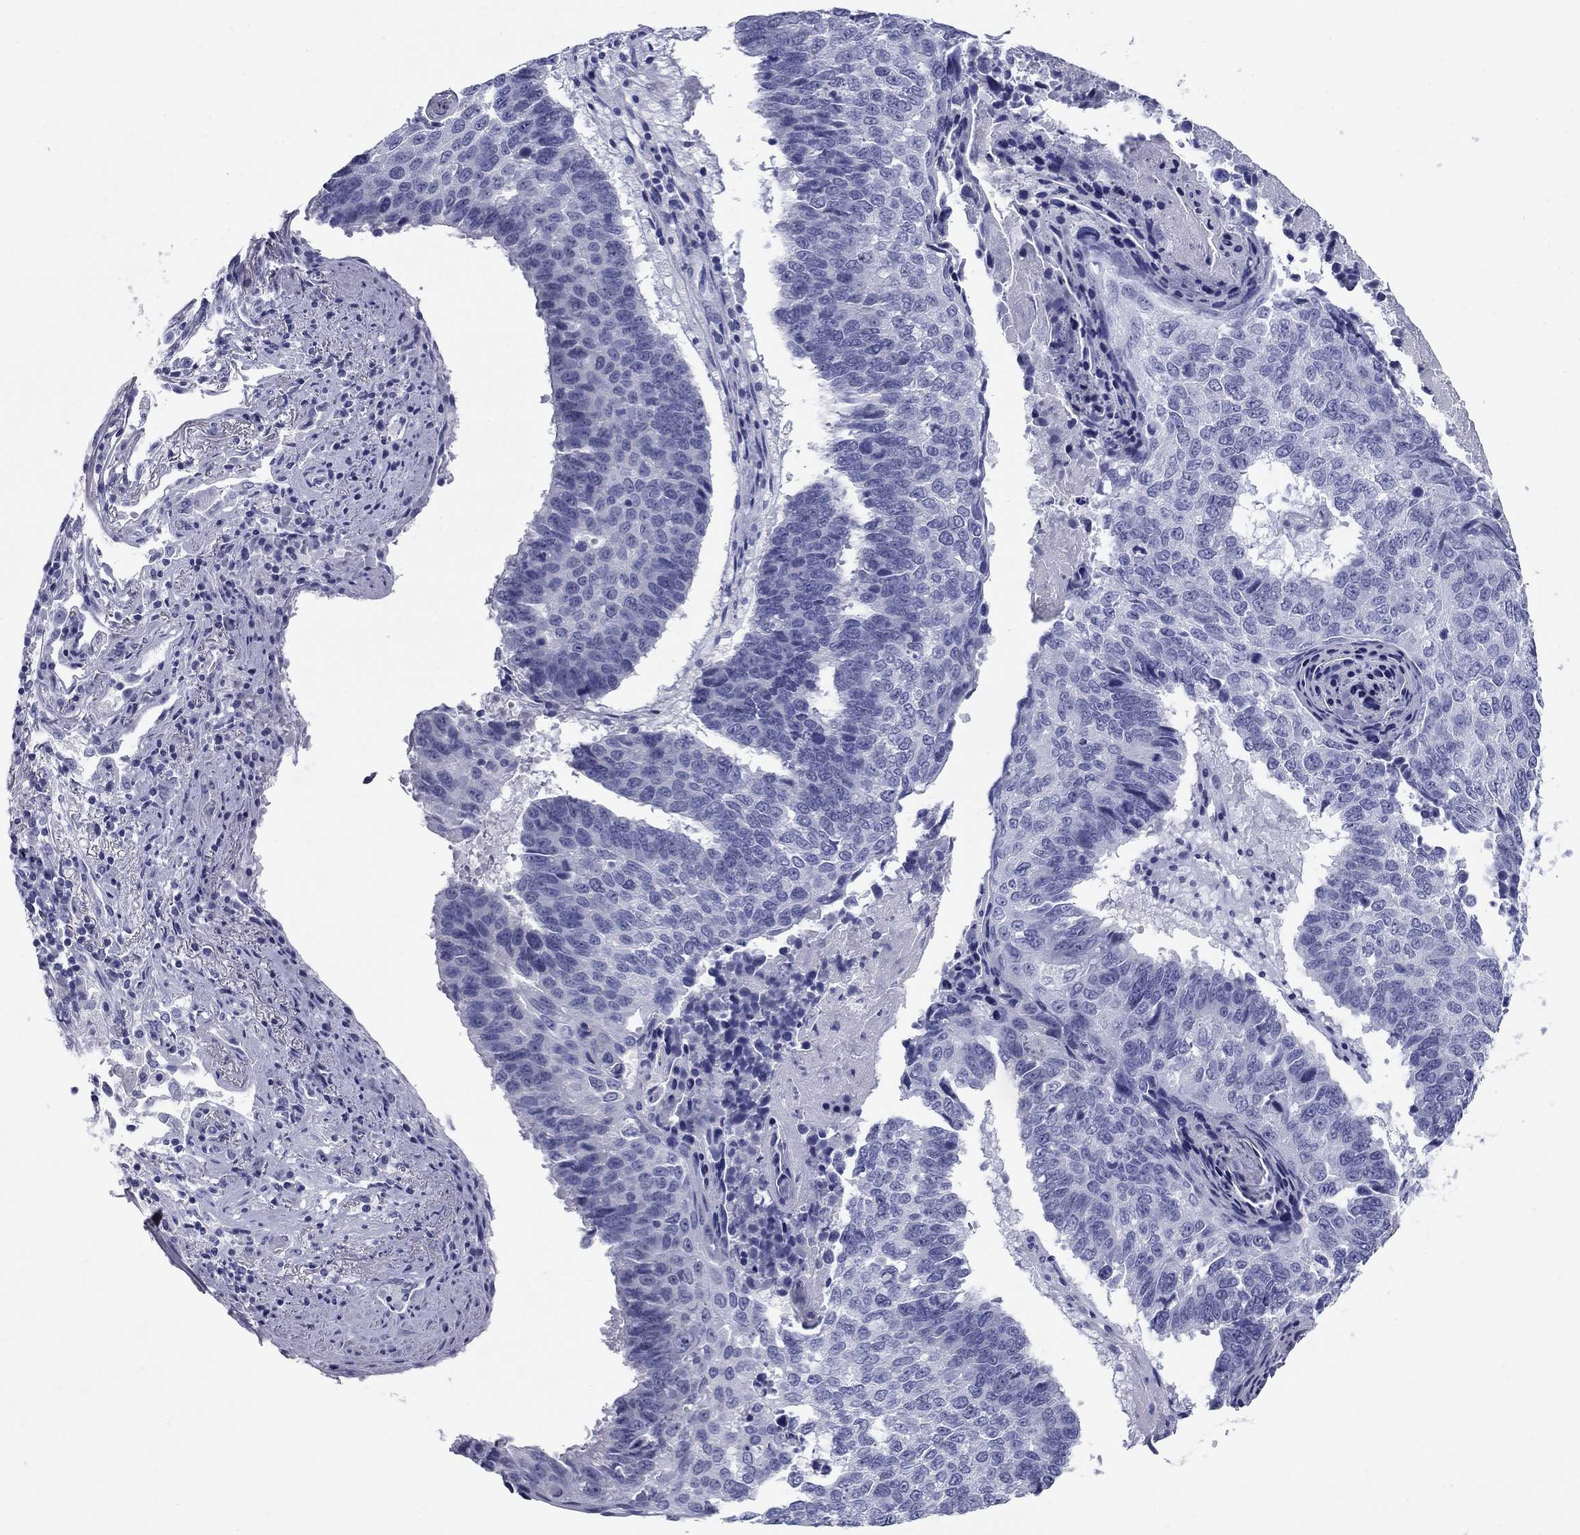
{"staining": {"intensity": "negative", "quantity": "none", "location": "none"}, "tissue": "lung cancer", "cell_type": "Tumor cells", "image_type": "cancer", "snomed": [{"axis": "morphology", "description": "Squamous cell carcinoma, NOS"}, {"axis": "topography", "description": "Lung"}], "caption": "The immunohistochemistry (IHC) histopathology image has no significant staining in tumor cells of lung cancer (squamous cell carcinoma) tissue.", "gene": "NPPA", "patient": {"sex": "male", "age": 73}}